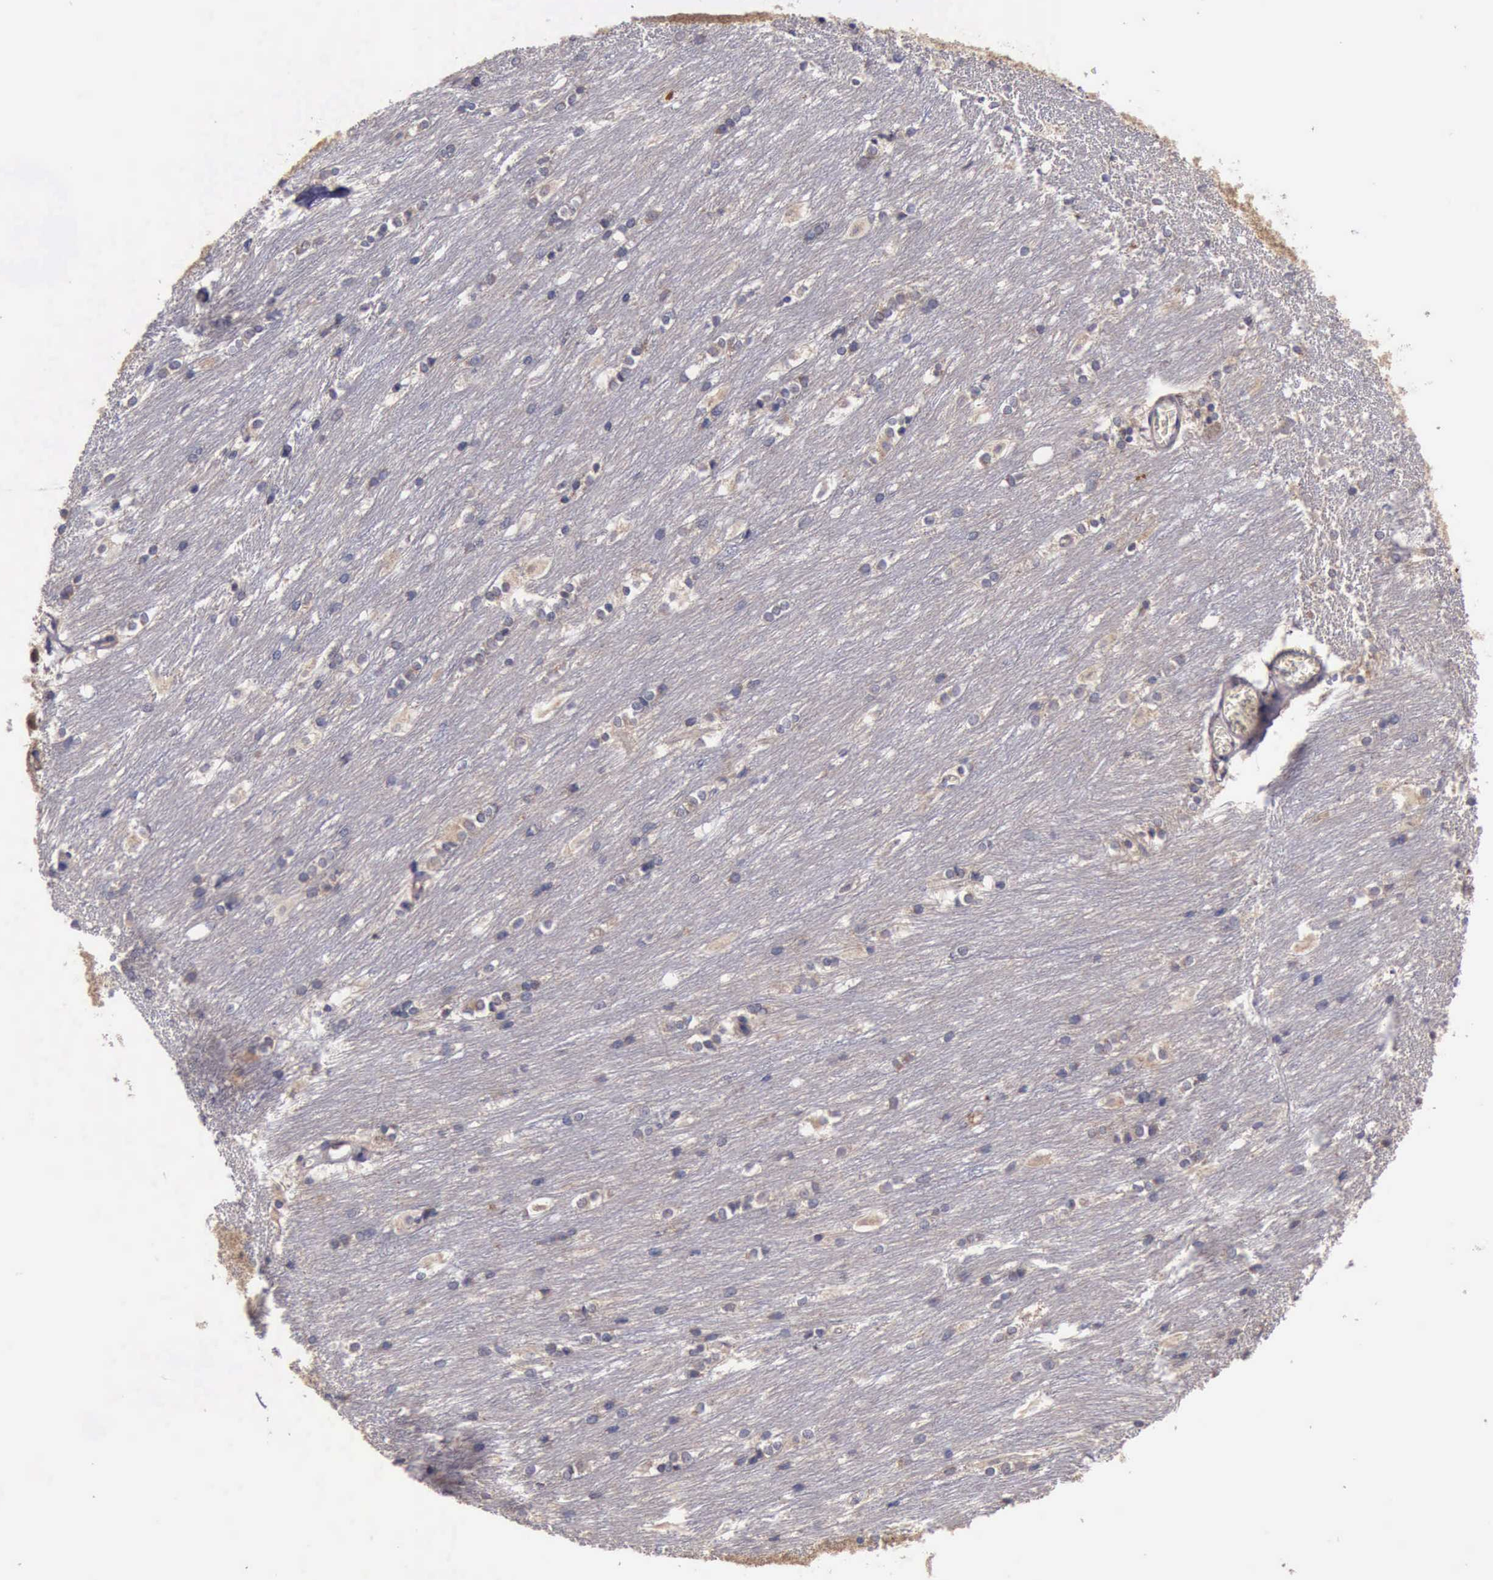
{"staining": {"intensity": "negative", "quantity": "none", "location": "none"}, "tissue": "caudate", "cell_type": "Glial cells", "image_type": "normal", "snomed": [{"axis": "morphology", "description": "Normal tissue, NOS"}, {"axis": "topography", "description": "Lateral ventricle wall"}], "caption": "Immunohistochemical staining of unremarkable human caudate shows no significant expression in glial cells.", "gene": "RAB39B", "patient": {"sex": "female", "age": 19}}